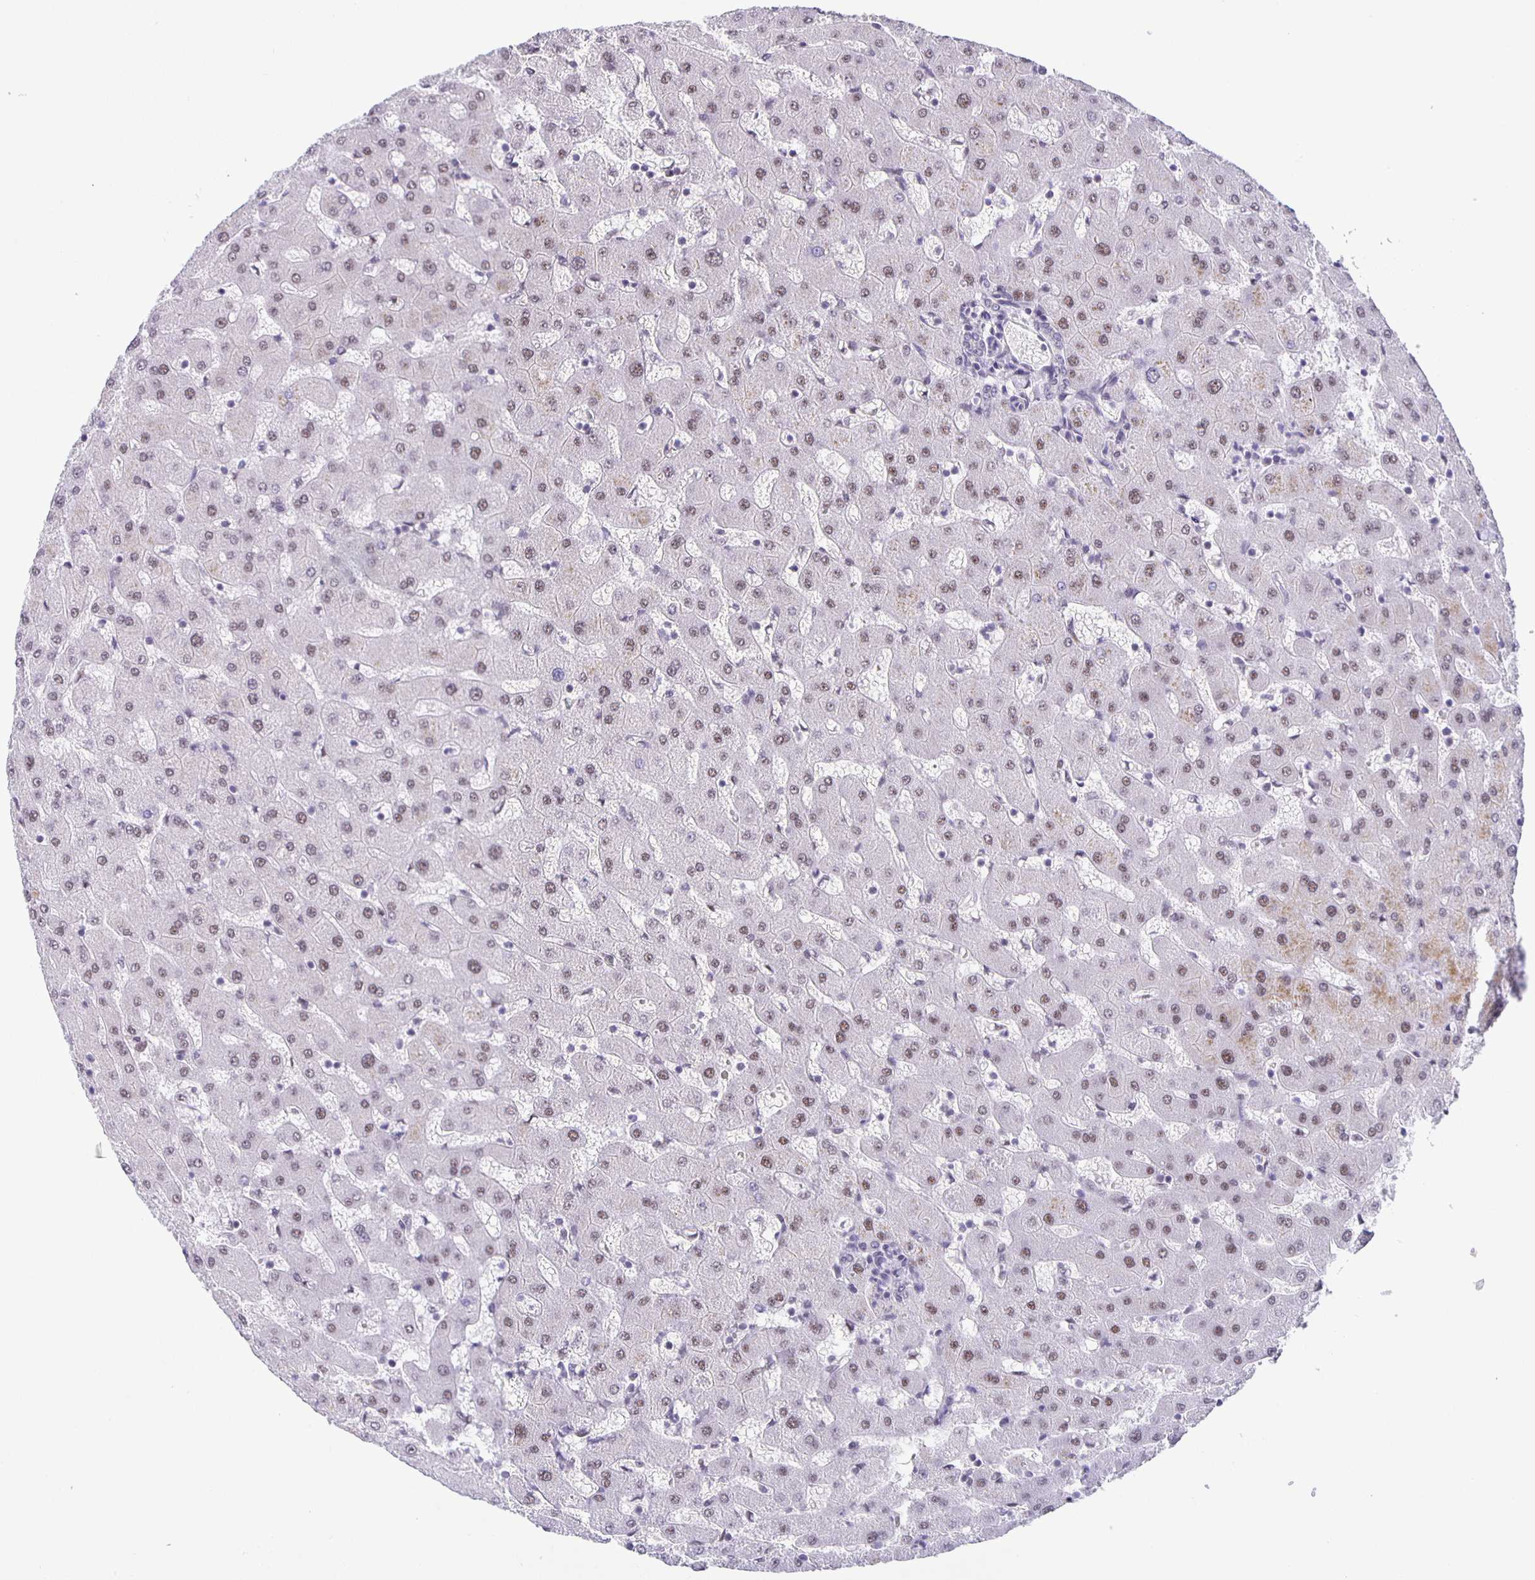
{"staining": {"intensity": "moderate", "quantity": "25%-75%", "location": "nuclear"}, "tissue": "liver", "cell_type": "Cholangiocytes", "image_type": "normal", "snomed": [{"axis": "morphology", "description": "Normal tissue, NOS"}, {"axis": "topography", "description": "Liver"}], "caption": "Moderate nuclear expression is identified in approximately 25%-75% of cholangiocytes in unremarkable liver.", "gene": "ZRANB2", "patient": {"sex": "female", "age": 63}}